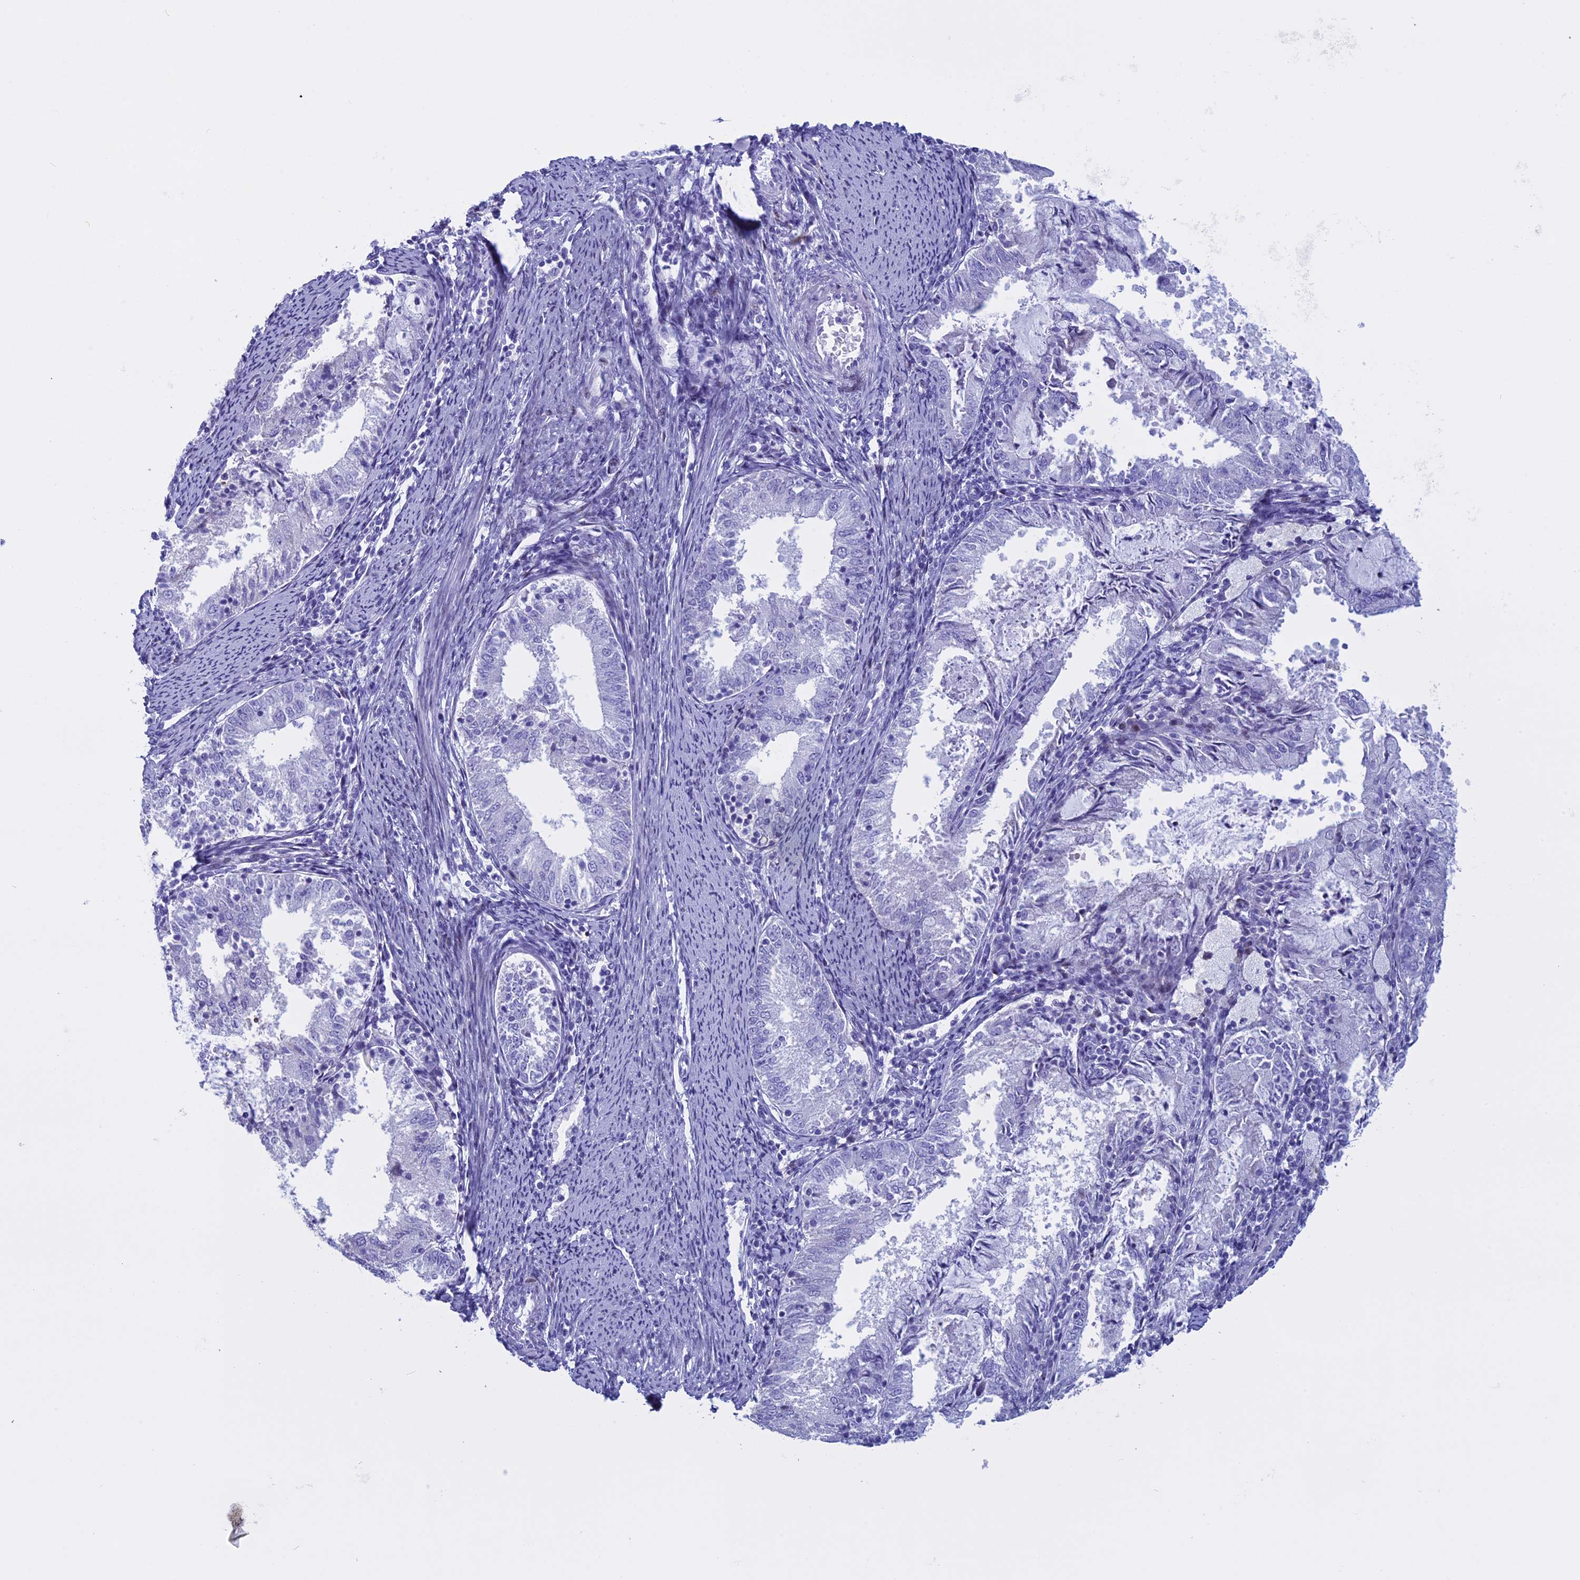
{"staining": {"intensity": "negative", "quantity": "none", "location": "none"}, "tissue": "endometrial cancer", "cell_type": "Tumor cells", "image_type": "cancer", "snomed": [{"axis": "morphology", "description": "Adenocarcinoma, NOS"}, {"axis": "topography", "description": "Endometrium"}], "caption": "This micrograph is of endometrial cancer (adenocarcinoma) stained with IHC to label a protein in brown with the nuclei are counter-stained blue. There is no positivity in tumor cells. Brightfield microscopy of IHC stained with DAB (brown) and hematoxylin (blue), captured at high magnification.", "gene": "KCTD21", "patient": {"sex": "female", "age": 57}}